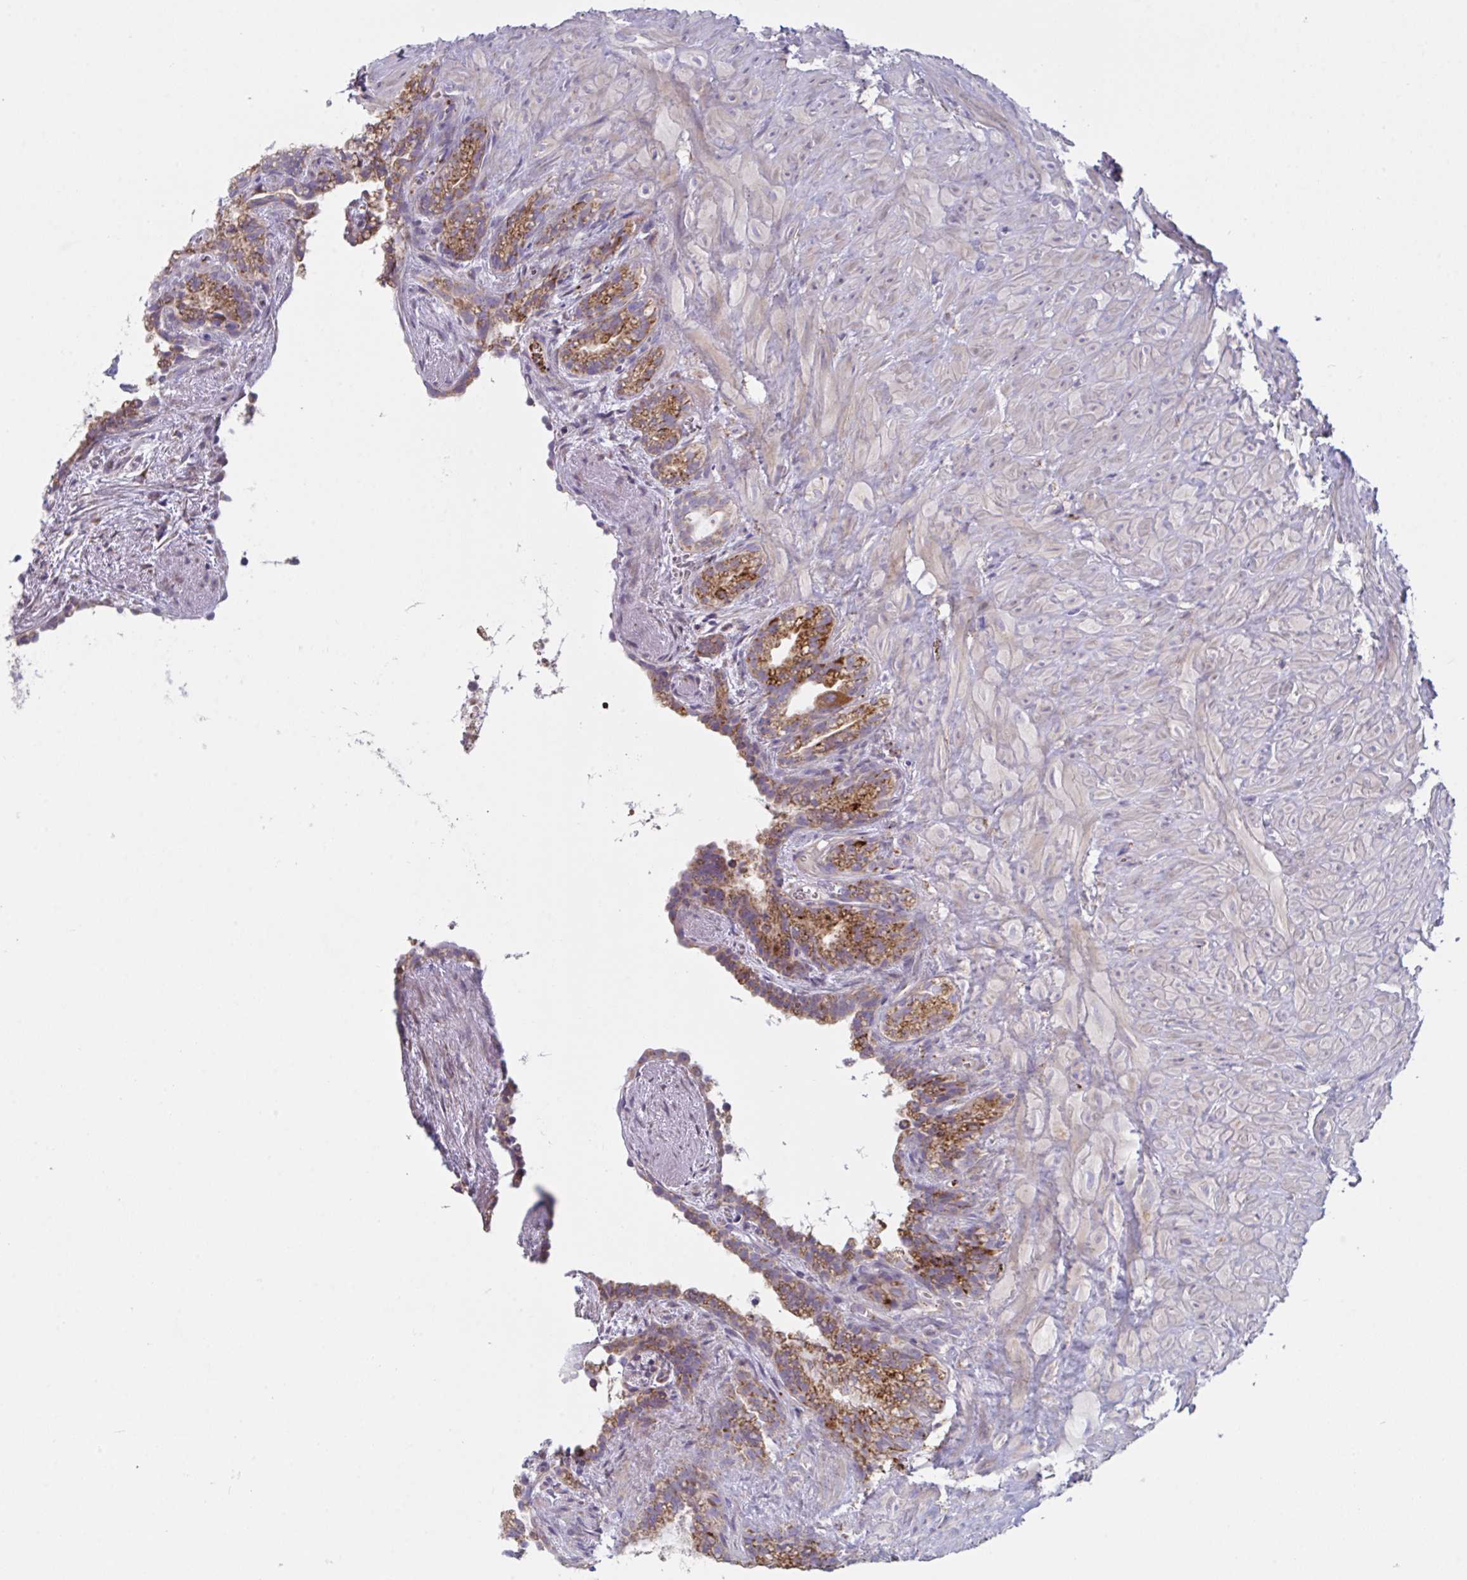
{"staining": {"intensity": "moderate", "quantity": "25%-75%", "location": "cytoplasmic/membranous"}, "tissue": "seminal vesicle", "cell_type": "Glandular cells", "image_type": "normal", "snomed": [{"axis": "morphology", "description": "Normal tissue, NOS"}, {"axis": "topography", "description": "Seminal veicle"}], "caption": "Glandular cells show moderate cytoplasmic/membranous positivity in approximately 25%-75% of cells in benign seminal vesicle.", "gene": "MRPS2", "patient": {"sex": "male", "age": 76}}